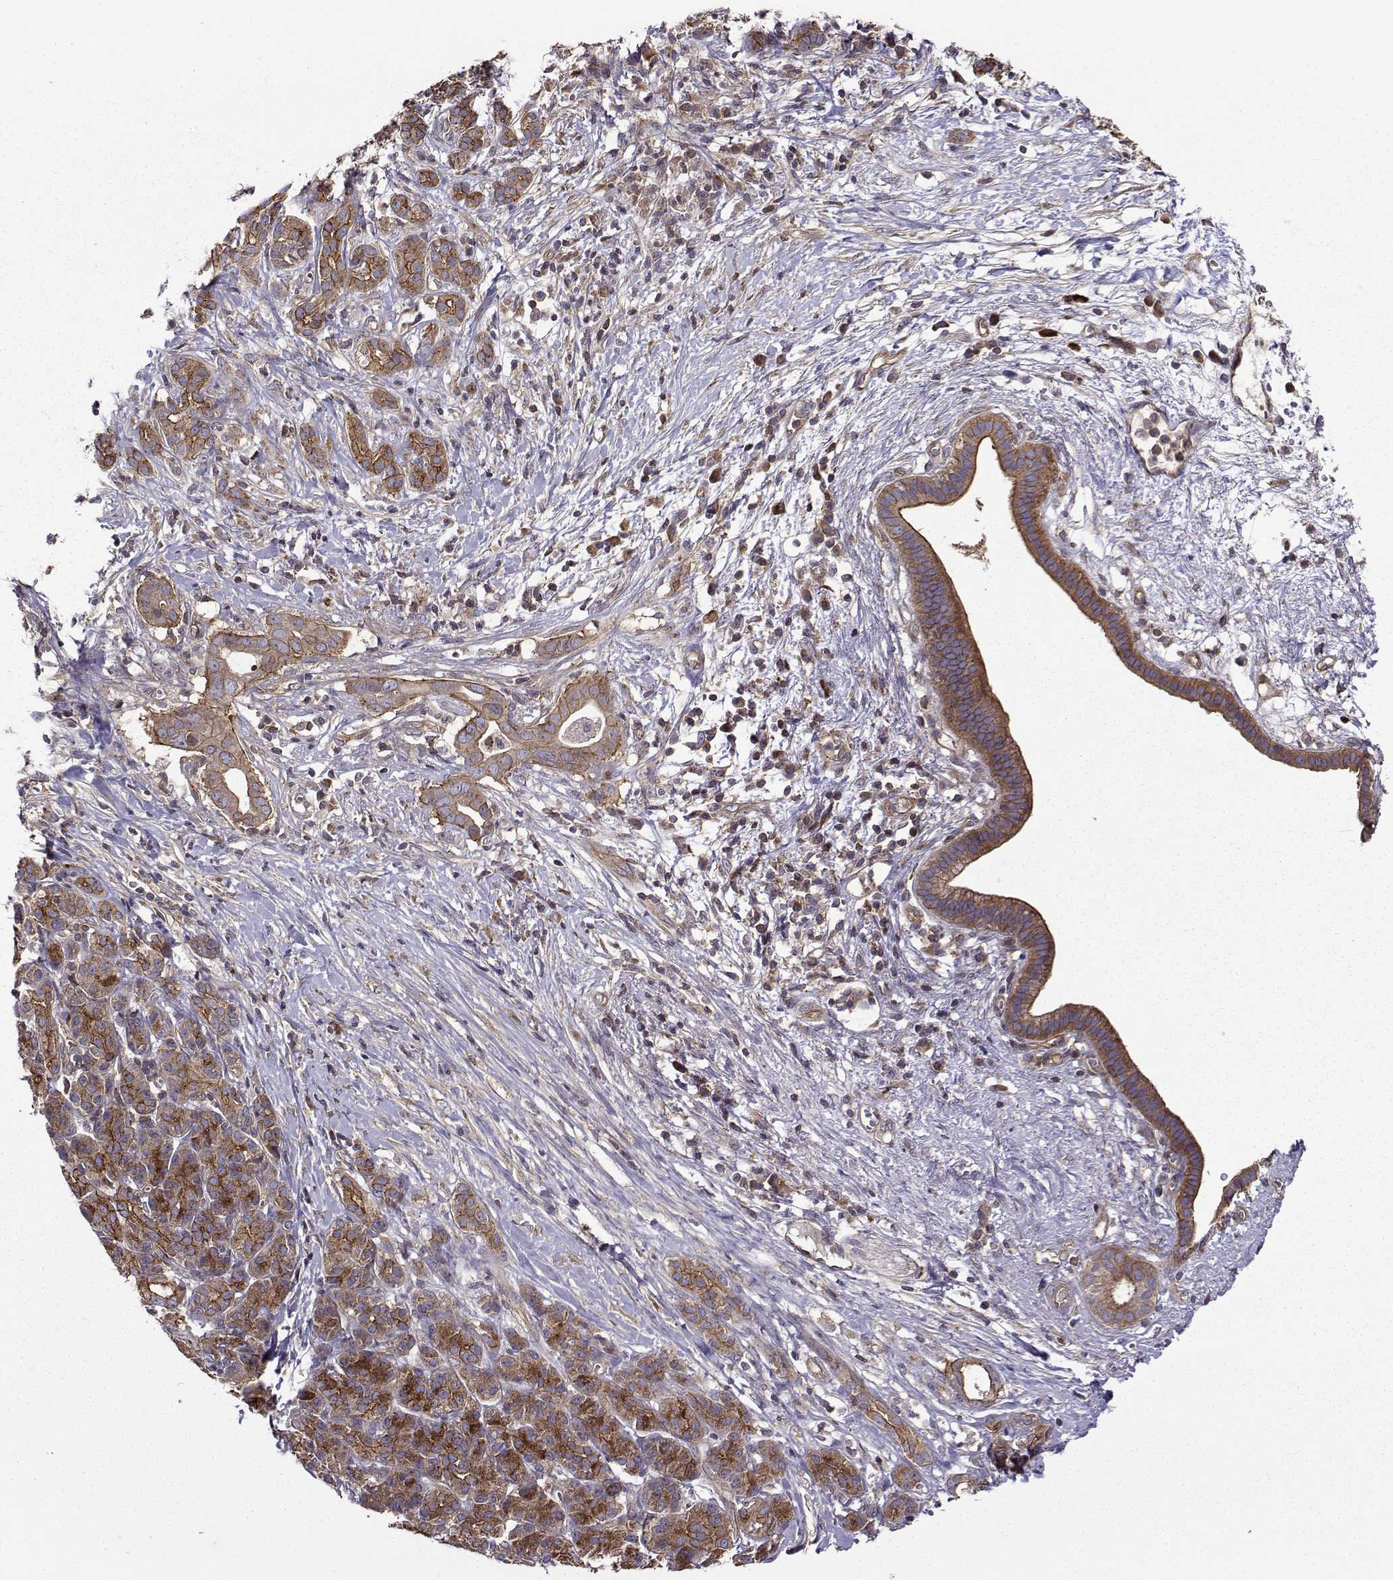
{"staining": {"intensity": "strong", "quantity": "25%-75%", "location": "cytoplasmic/membranous"}, "tissue": "pancreatic cancer", "cell_type": "Tumor cells", "image_type": "cancer", "snomed": [{"axis": "morphology", "description": "Adenocarcinoma, NOS"}, {"axis": "topography", "description": "Pancreas"}], "caption": "An immunohistochemistry micrograph of neoplastic tissue is shown. Protein staining in brown shows strong cytoplasmic/membranous positivity in pancreatic adenocarcinoma within tumor cells. (DAB (3,3'-diaminobenzidine) IHC, brown staining for protein, blue staining for nuclei).", "gene": "ITGB8", "patient": {"sex": "male", "age": 61}}